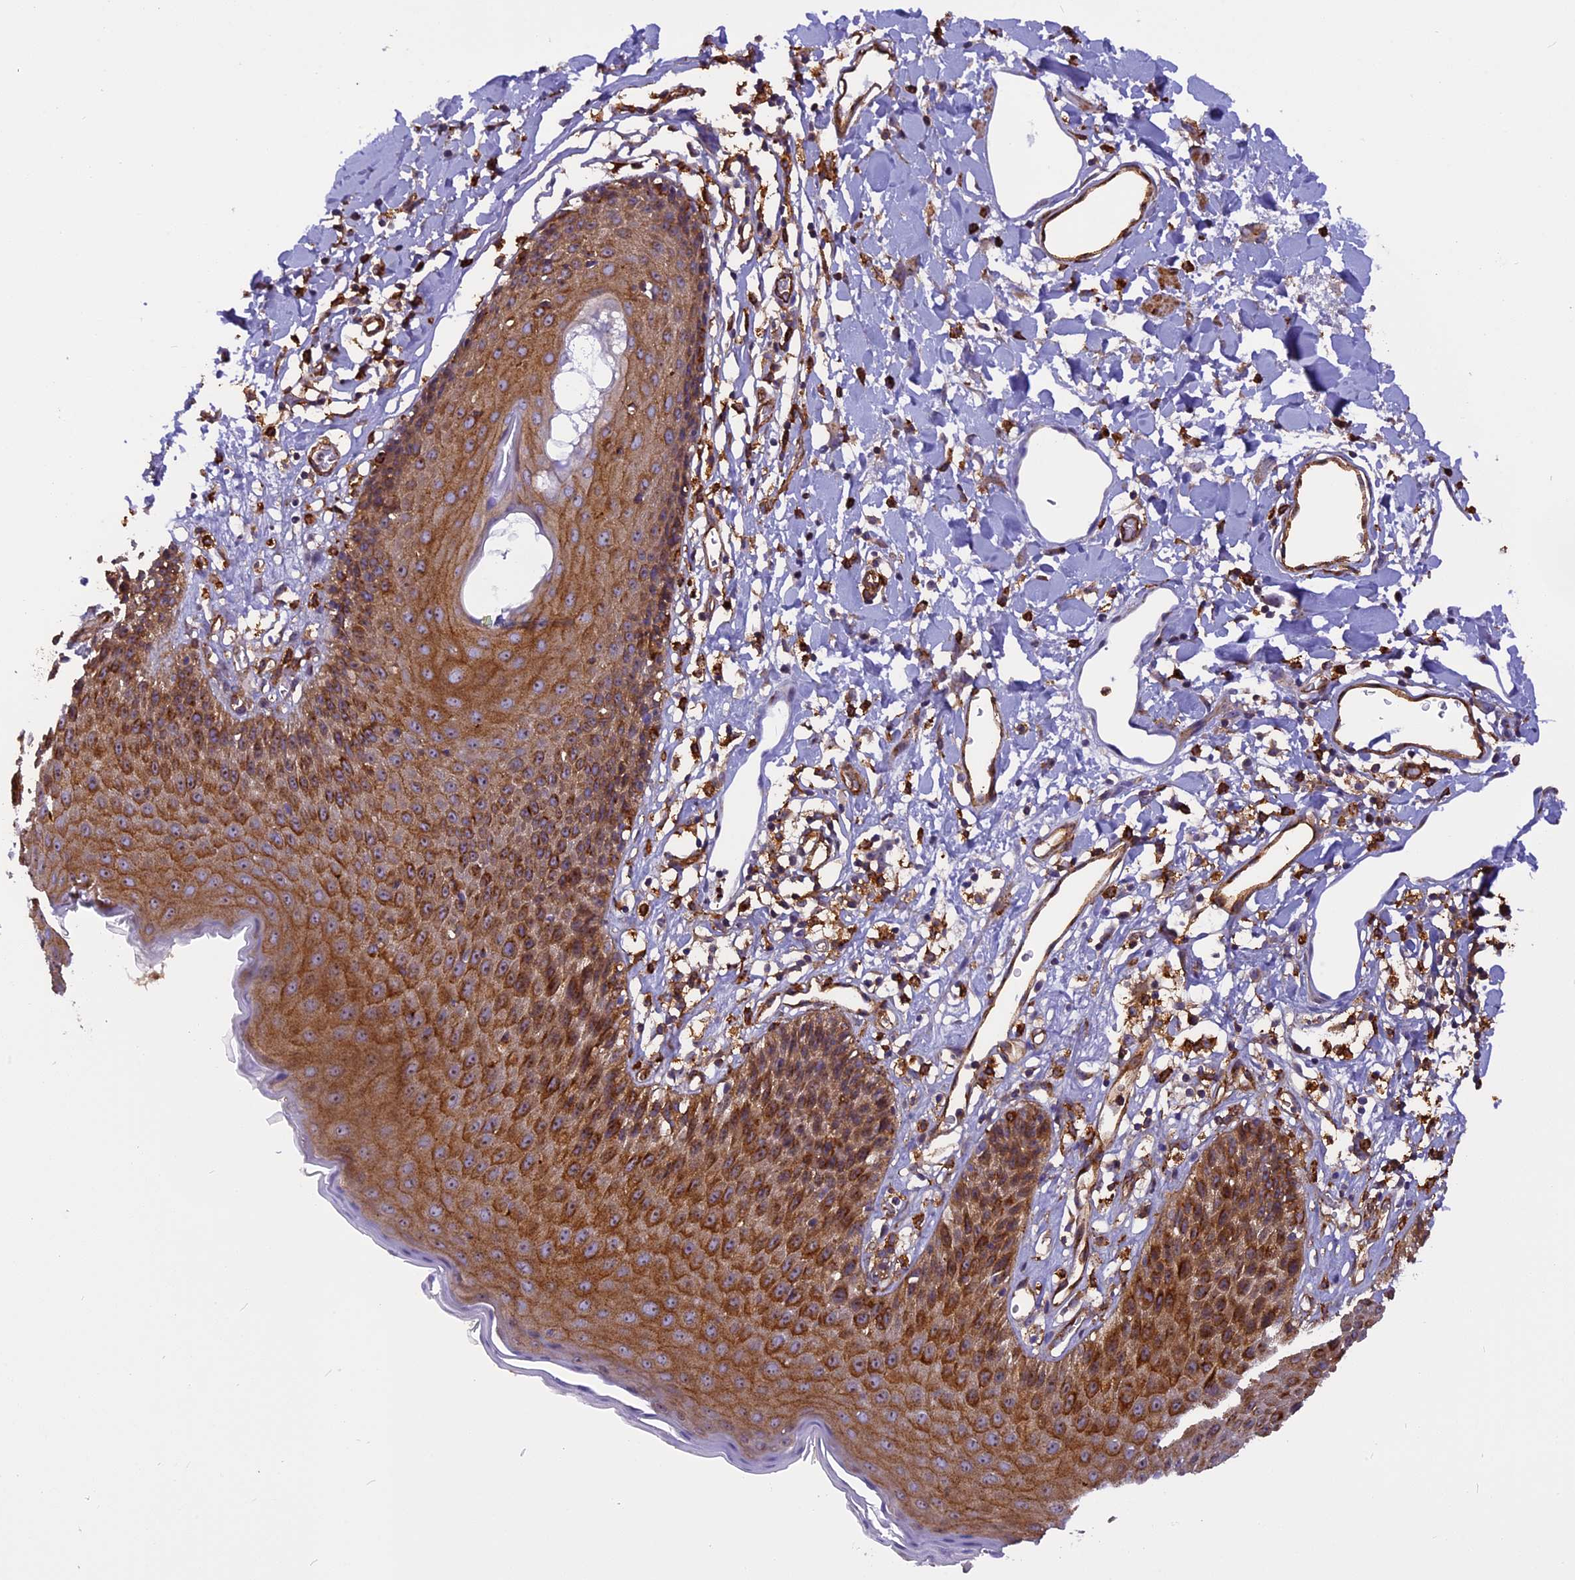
{"staining": {"intensity": "moderate", "quantity": ">75%", "location": "cytoplasmic/membranous"}, "tissue": "skin", "cell_type": "Epidermal cells", "image_type": "normal", "snomed": [{"axis": "morphology", "description": "Normal tissue, NOS"}, {"axis": "topography", "description": "Vulva"}], "caption": "Immunohistochemistry (IHC) histopathology image of benign skin: human skin stained using immunohistochemistry displays medium levels of moderate protein expression localized specifically in the cytoplasmic/membranous of epidermal cells, appearing as a cytoplasmic/membranous brown color.", "gene": "EHBP1L1", "patient": {"sex": "female", "age": 68}}